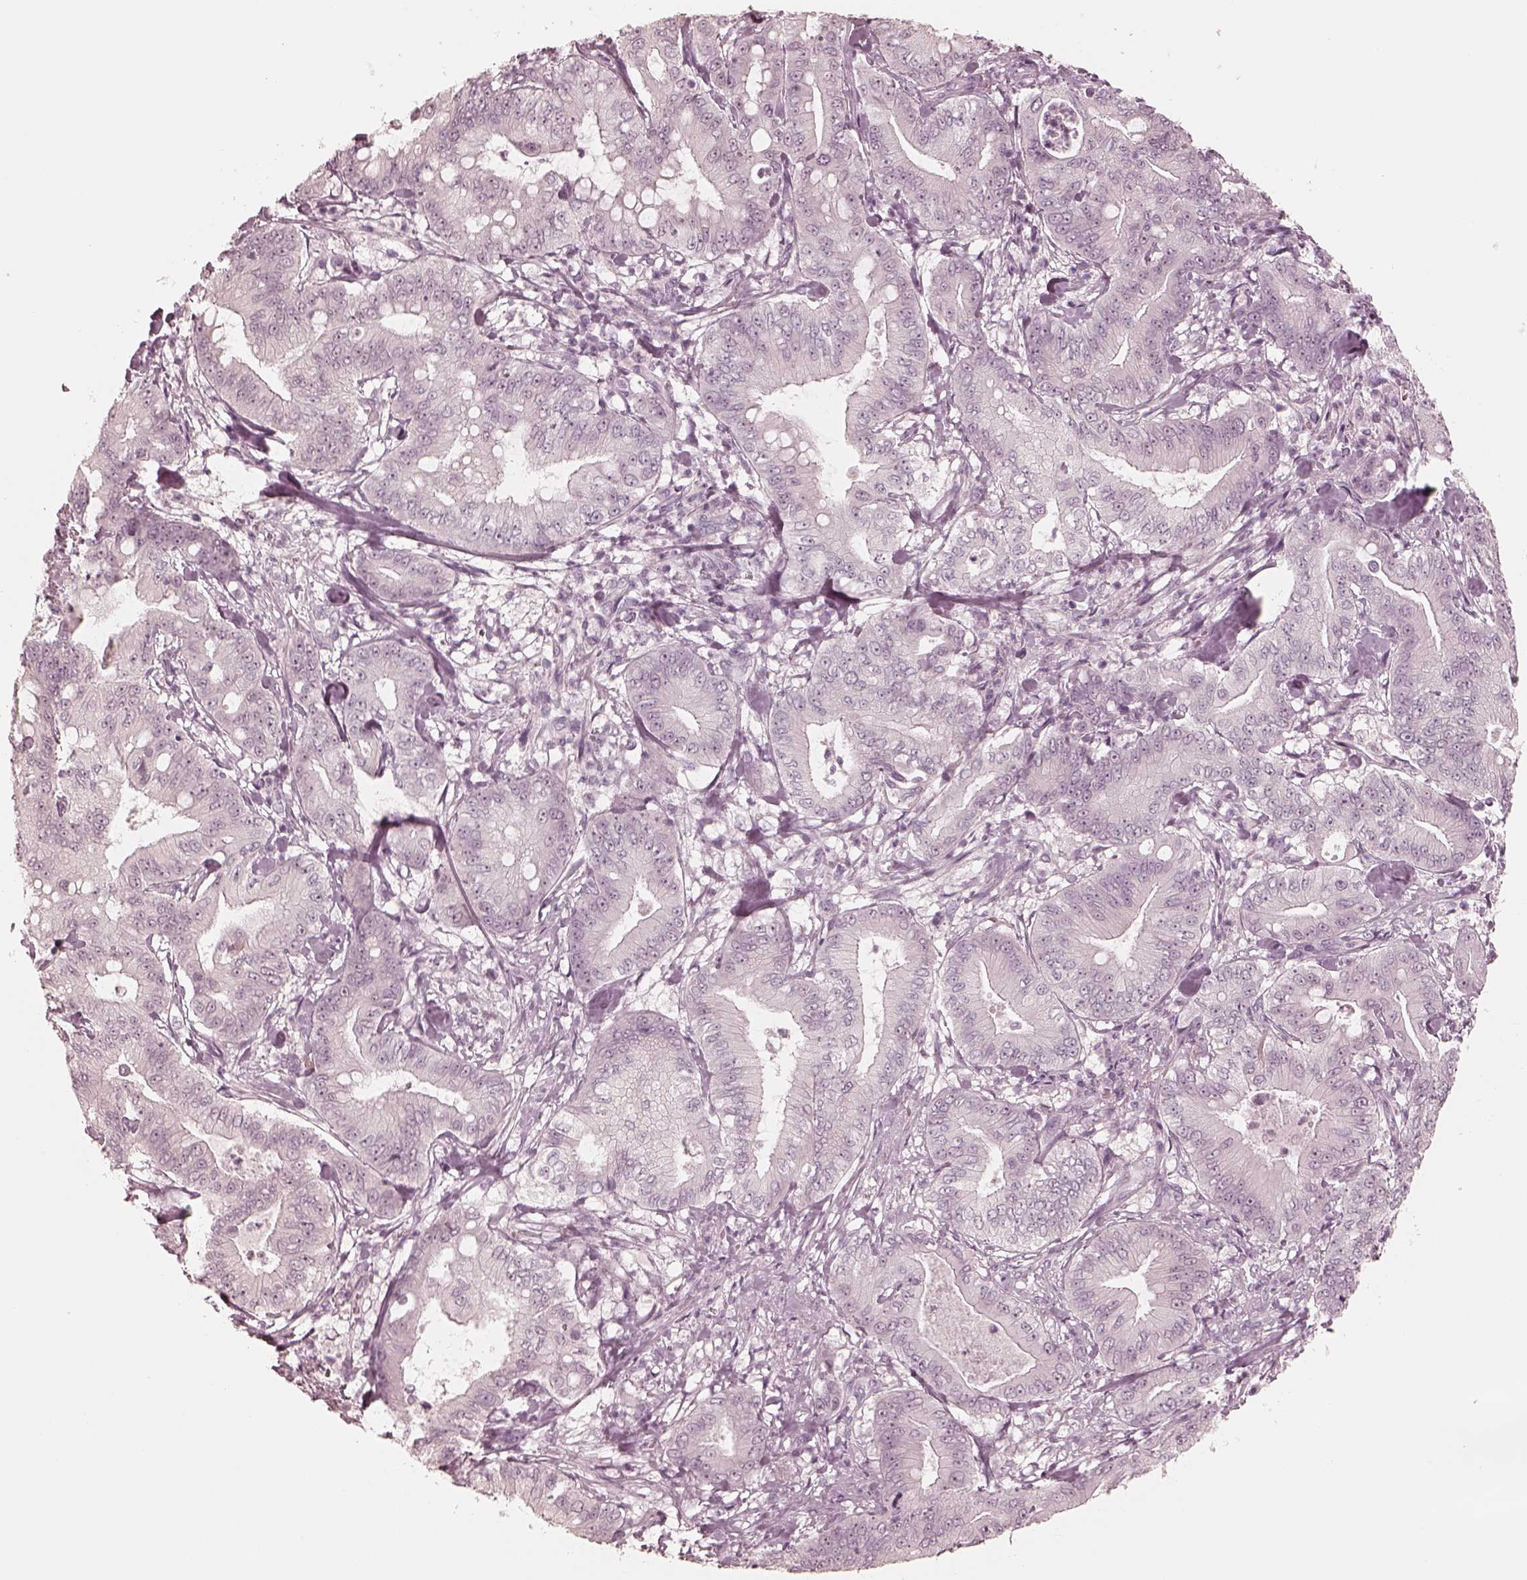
{"staining": {"intensity": "negative", "quantity": "none", "location": "none"}, "tissue": "pancreatic cancer", "cell_type": "Tumor cells", "image_type": "cancer", "snomed": [{"axis": "morphology", "description": "Adenocarcinoma, NOS"}, {"axis": "topography", "description": "Pancreas"}], "caption": "Immunohistochemical staining of pancreatic cancer reveals no significant positivity in tumor cells.", "gene": "CALR3", "patient": {"sex": "male", "age": 71}}